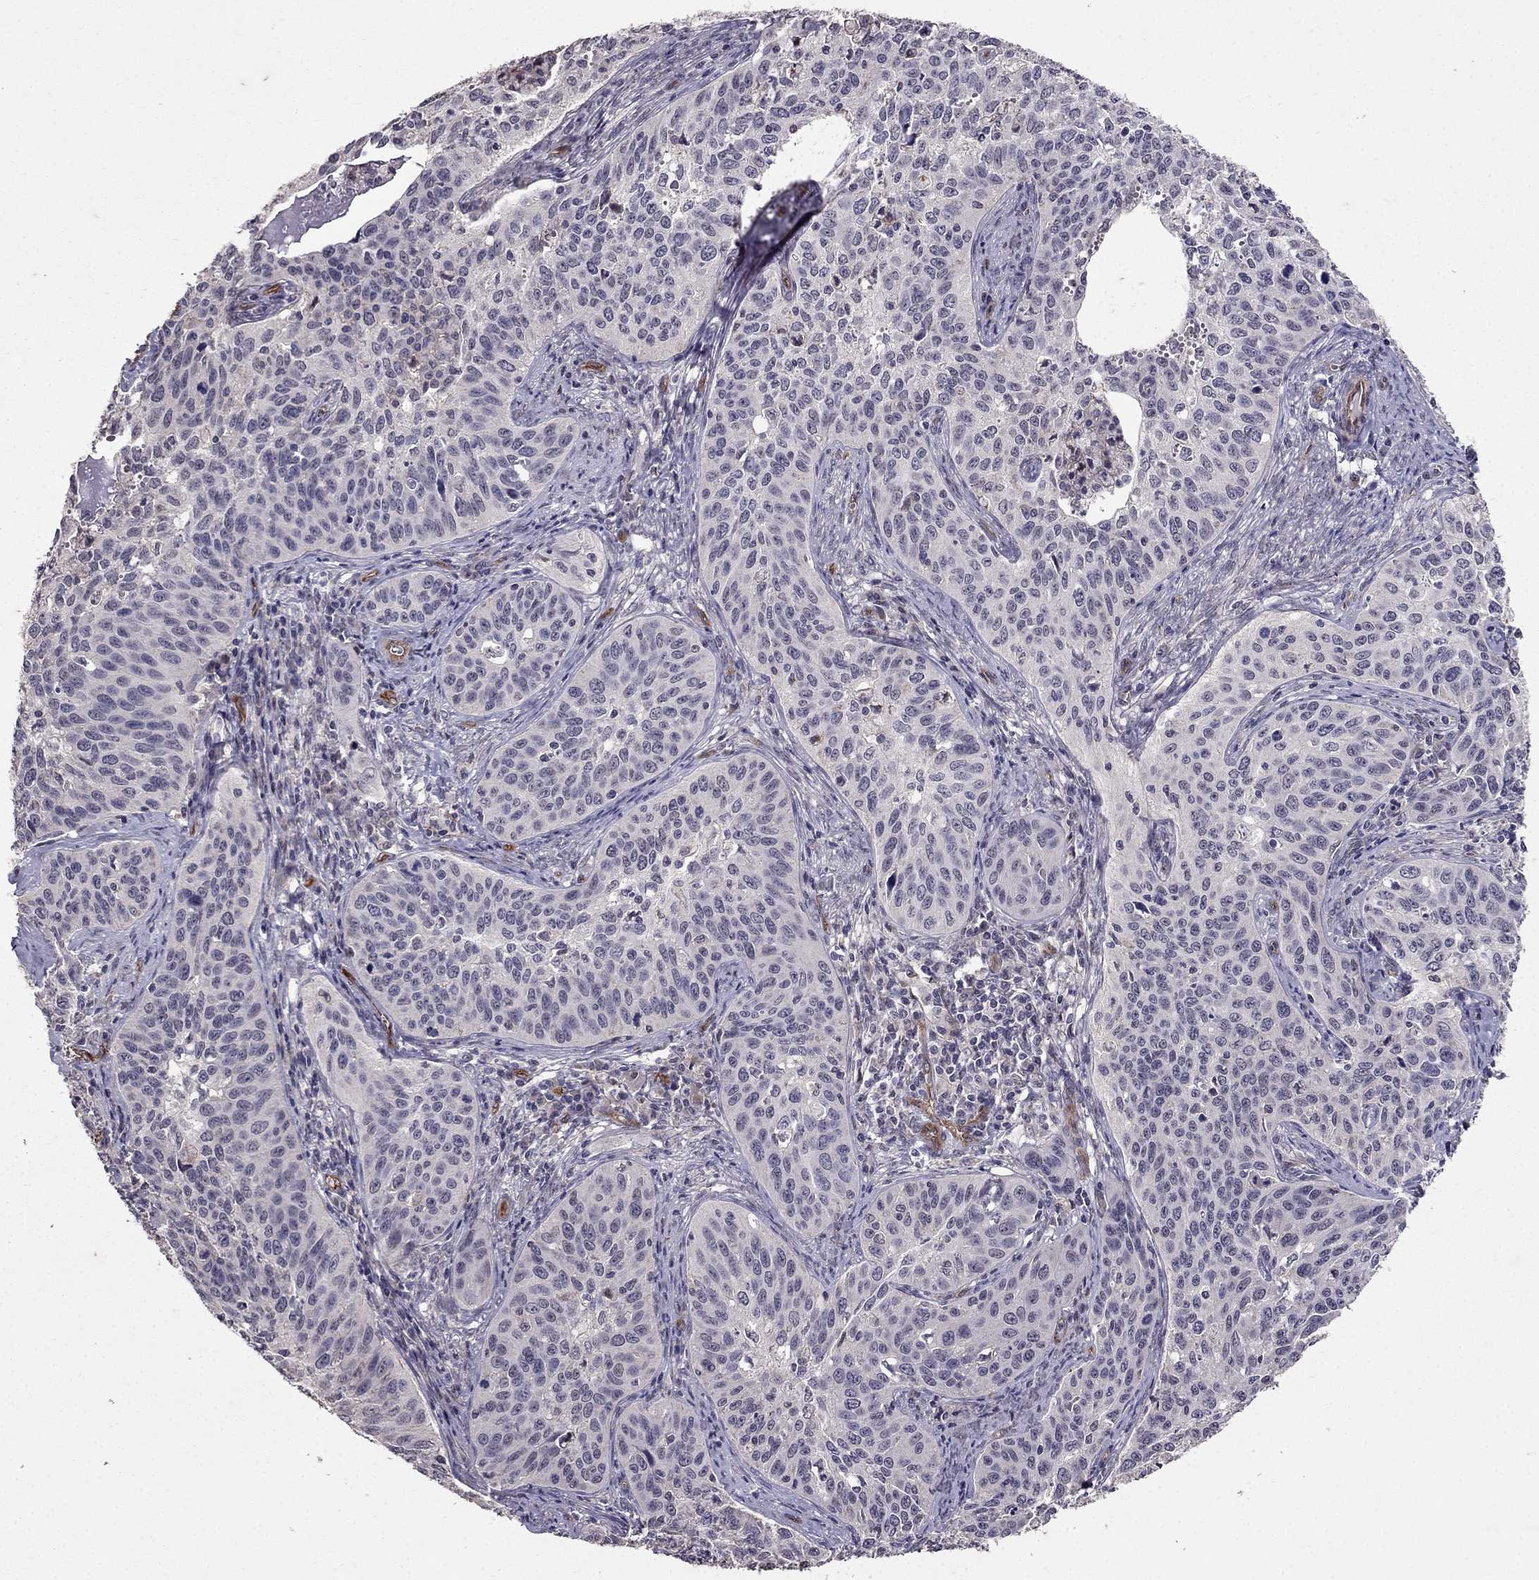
{"staining": {"intensity": "negative", "quantity": "none", "location": "none"}, "tissue": "cervical cancer", "cell_type": "Tumor cells", "image_type": "cancer", "snomed": [{"axis": "morphology", "description": "Squamous cell carcinoma, NOS"}, {"axis": "topography", "description": "Cervix"}], "caption": "High power microscopy photomicrograph of an IHC micrograph of cervical cancer (squamous cell carcinoma), revealing no significant staining in tumor cells. (Immunohistochemistry, brightfield microscopy, high magnification).", "gene": "RASIP1", "patient": {"sex": "female", "age": 31}}